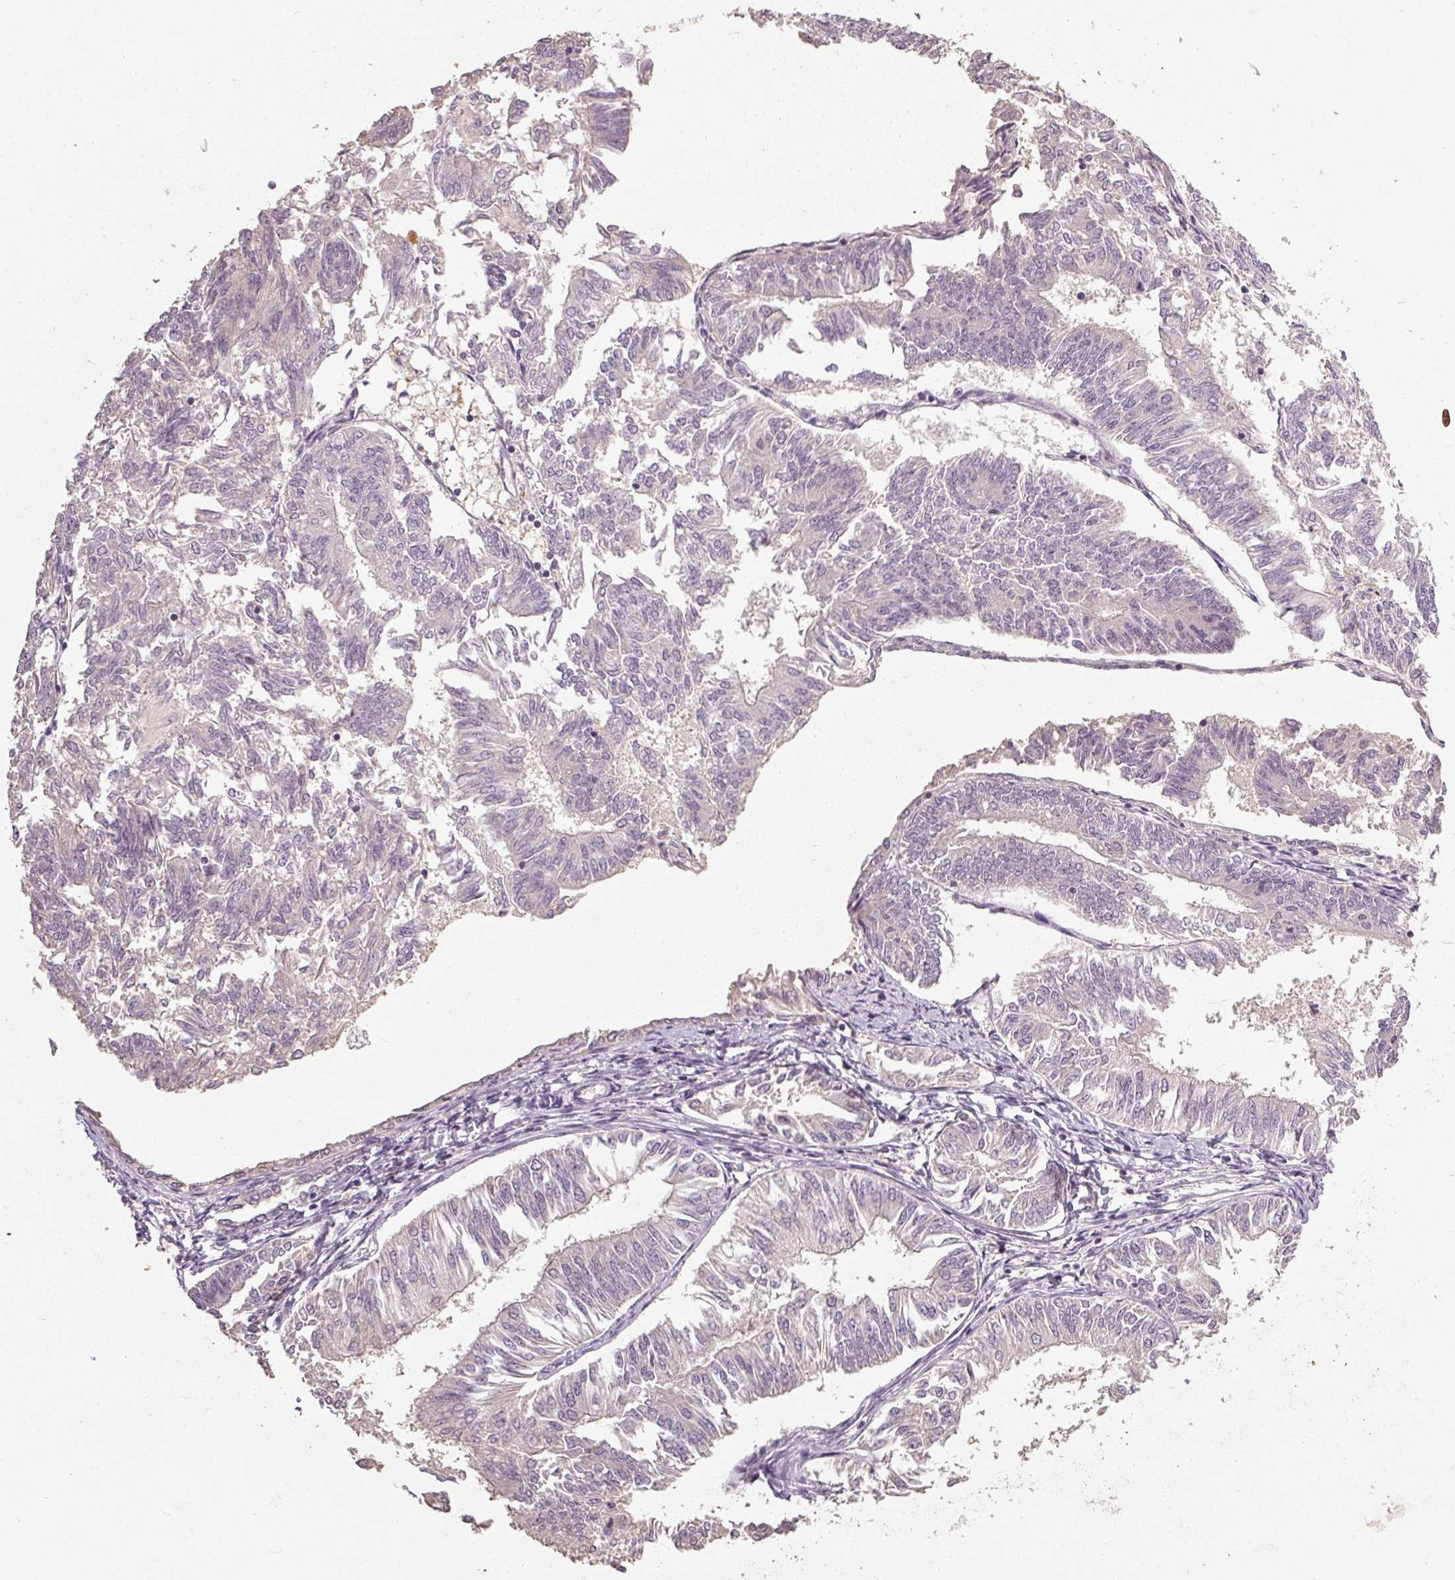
{"staining": {"intensity": "negative", "quantity": "none", "location": "none"}, "tissue": "endometrial cancer", "cell_type": "Tumor cells", "image_type": "cancer", "snomed": [{"axis": "morphology", "description": "Adenocarcinoma, NOS"}, {"axis": "topography", "description": "Endometrium"}], "caption": "Immunohistochemistry (IHC) micrograph of human endometrial cancer (adenocarcinoma) stained for a protein (brown), which reveals no staining in tumor cells.", "gene": "CFAP65", "patient": {"sex": "female", "age": 58}}